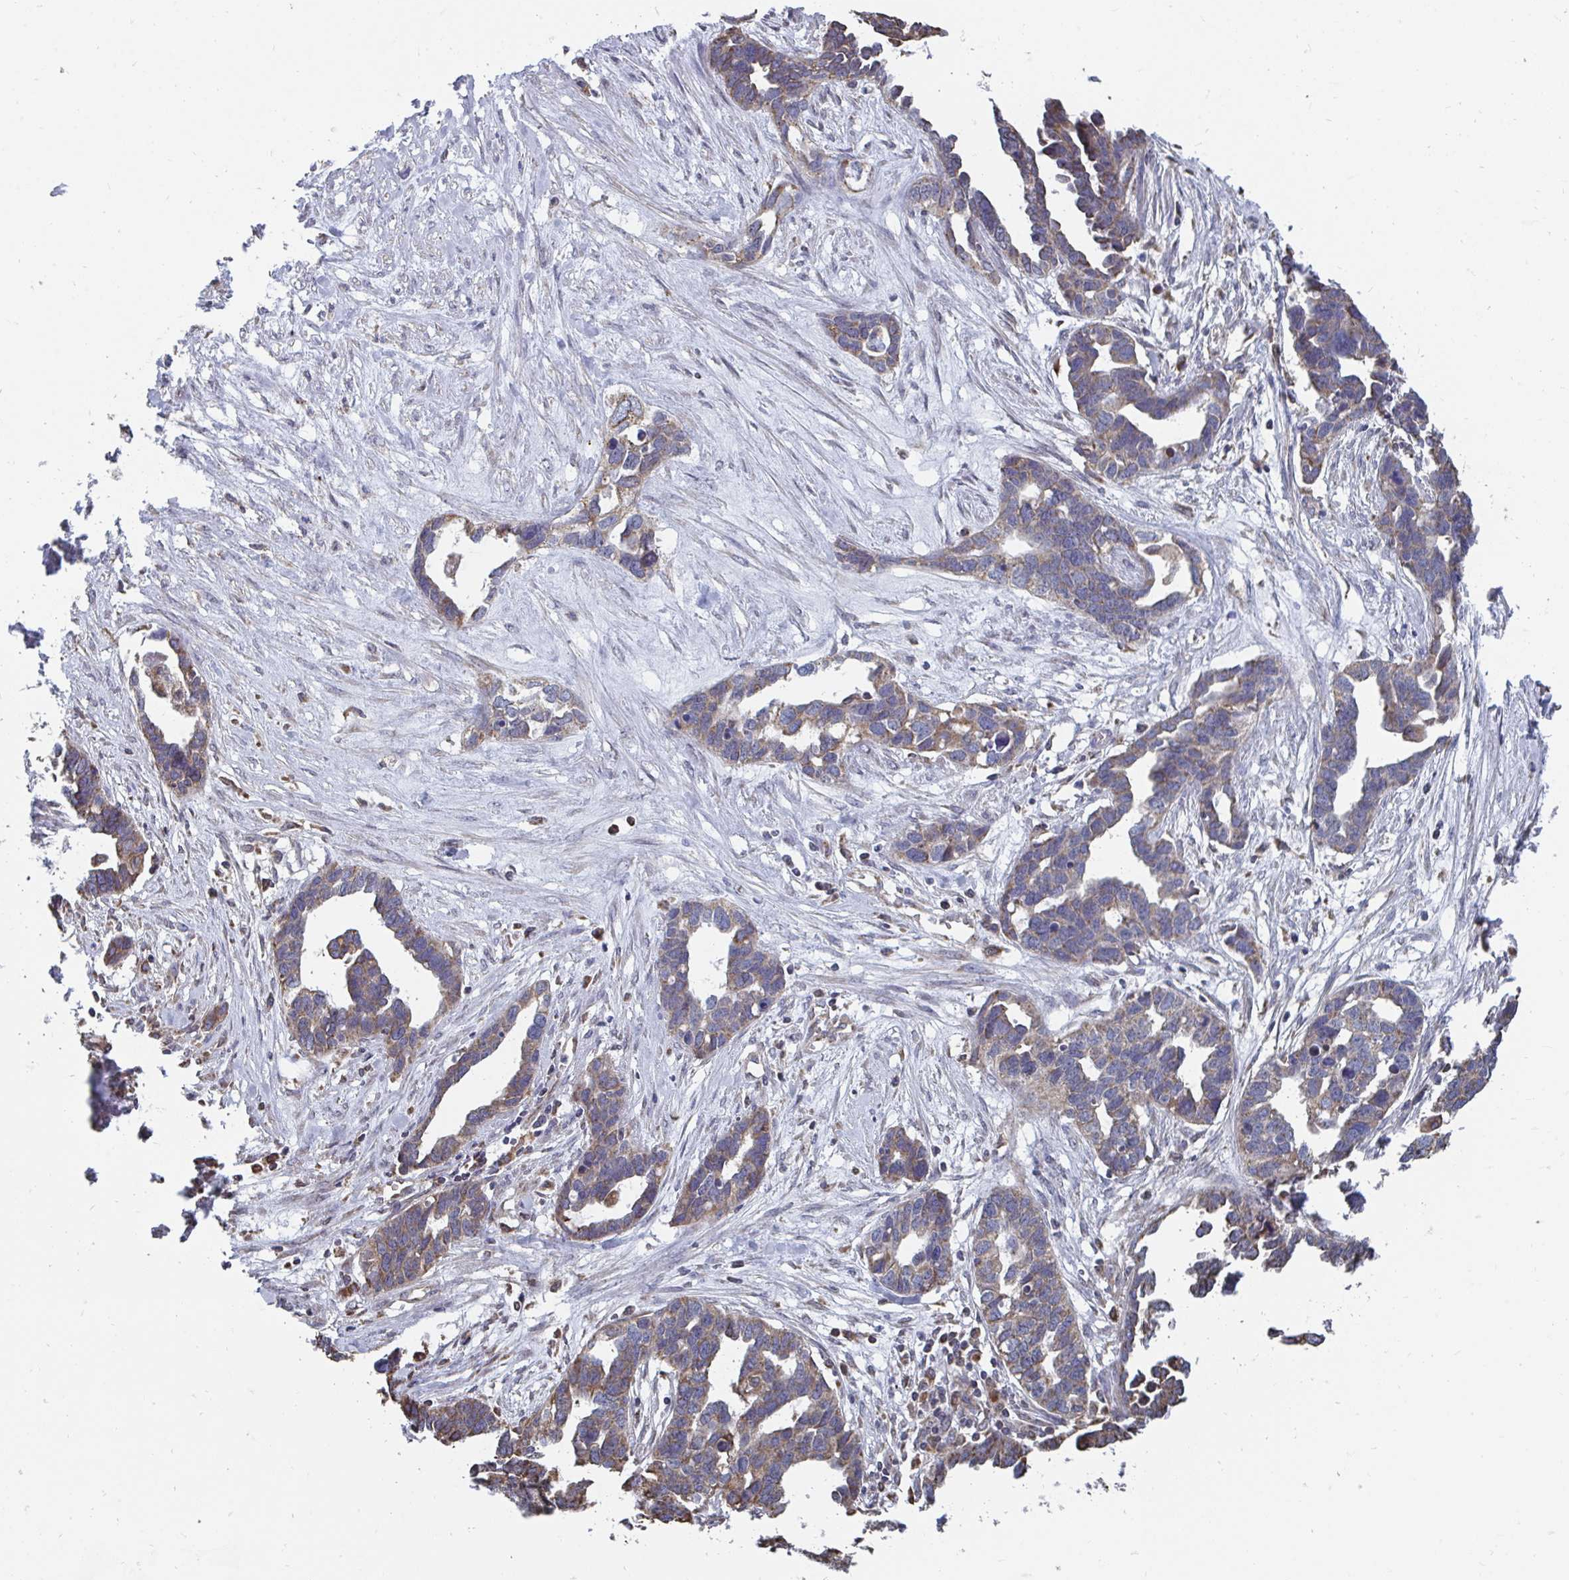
{"staining": {"intensity": "weak", "quantity": ">75%", "location": "cytoplasmic/membranous"}, "tissue": "ovarian cancer", "cell_type": "Tumor cells", "image_type": "cancer", "snomed": [{"axis": "morphology", "description": "Cystadenocarcinoma, serous, NOS"}, {"axis": "topography", "description": "Ovary"}], "caption": "Immunohistochemical staining of ovarian cancer (serous cystadenocarcinoma) demonstrates weak cytoplasmic/membranous protein positivity in about >75% of tumor cells.", "gene": "ELAVL1", "patient": {"sex": "female", "age": 54}}